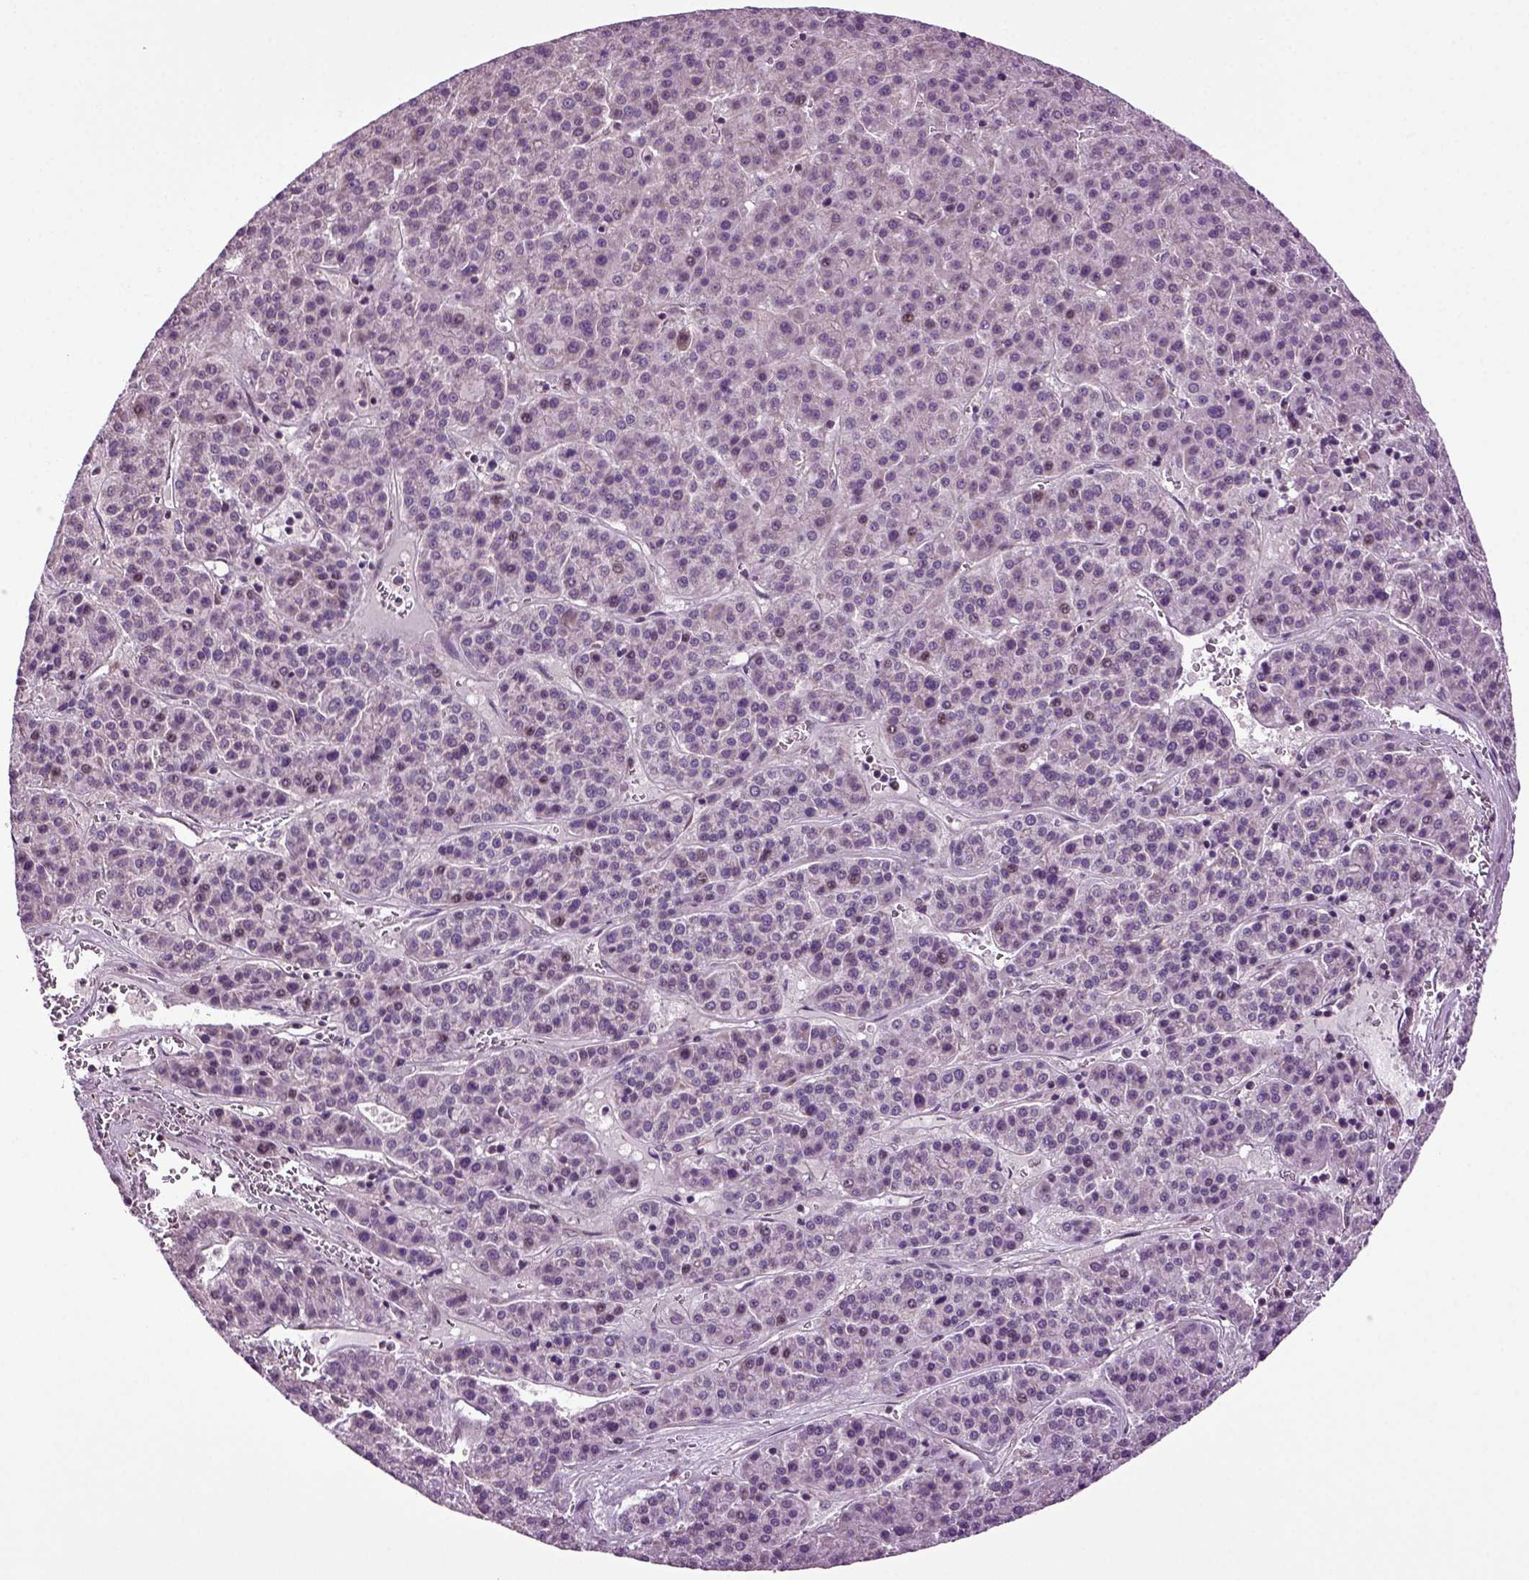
{"staining": {"intensity": "negative", "quantity": "none", "location": "none"}, "tissue": "liver cancer", "cell_type": "Tumor cells", "image_type": "cancer", "snomed": [{"axis": "morphology", "description": "Carcinoma, Hepatocellular, NOS"}, {"axis": "topography", "description": "Liver"}], "caption": "DAB (3,3'-diaminobenzidine) immunohistochemical staining of liver cancer (hepatocellular carcinoma) displays no significant positivity in tumor cells.", "gene": "HAGHL", "patient": {"sex": "female", "age": 58}}